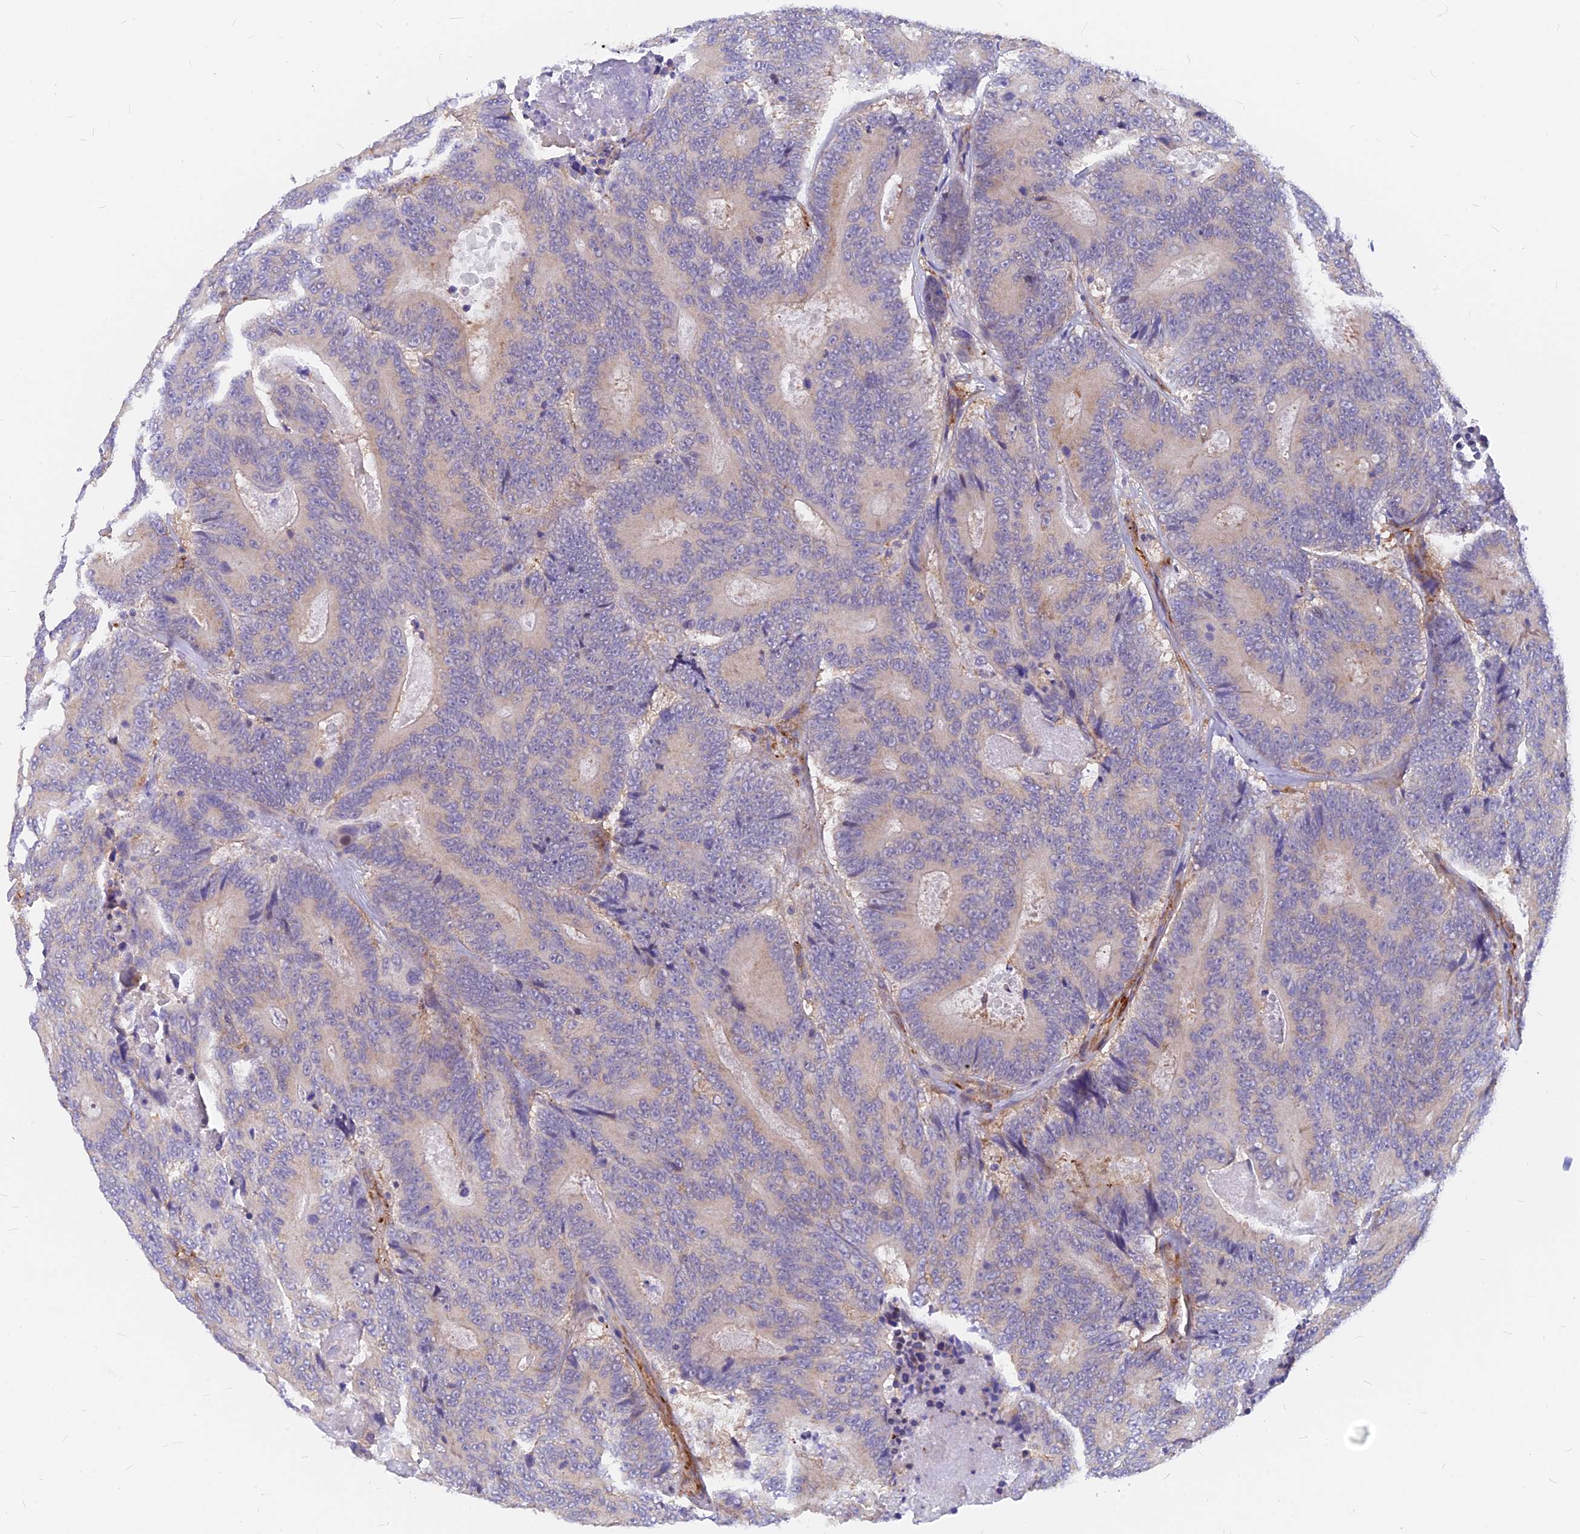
{"staining": {"intensity": "negative", "quantity": "none", "location": "none"}, "tissue": "colorectal cancer", "cell_type": "Tumor cells", "image_type": "cancer", "snomed": [{"axis": "morphology", "description": "Adenocarcinoma, NOS"}, {"axis": "topography", "description": "Colon"}], "caption": "High magnification brightfield microscopy of colorectal cancer (adenocarcinoma) stained with DAB (3,3'-diaminobenzidine) (brown) and counterstained with hematoxylin (blue): tumor cells show no significant staining.", "gene": "VSTM2L", "patient": {"sex": "male", "age": 83}}